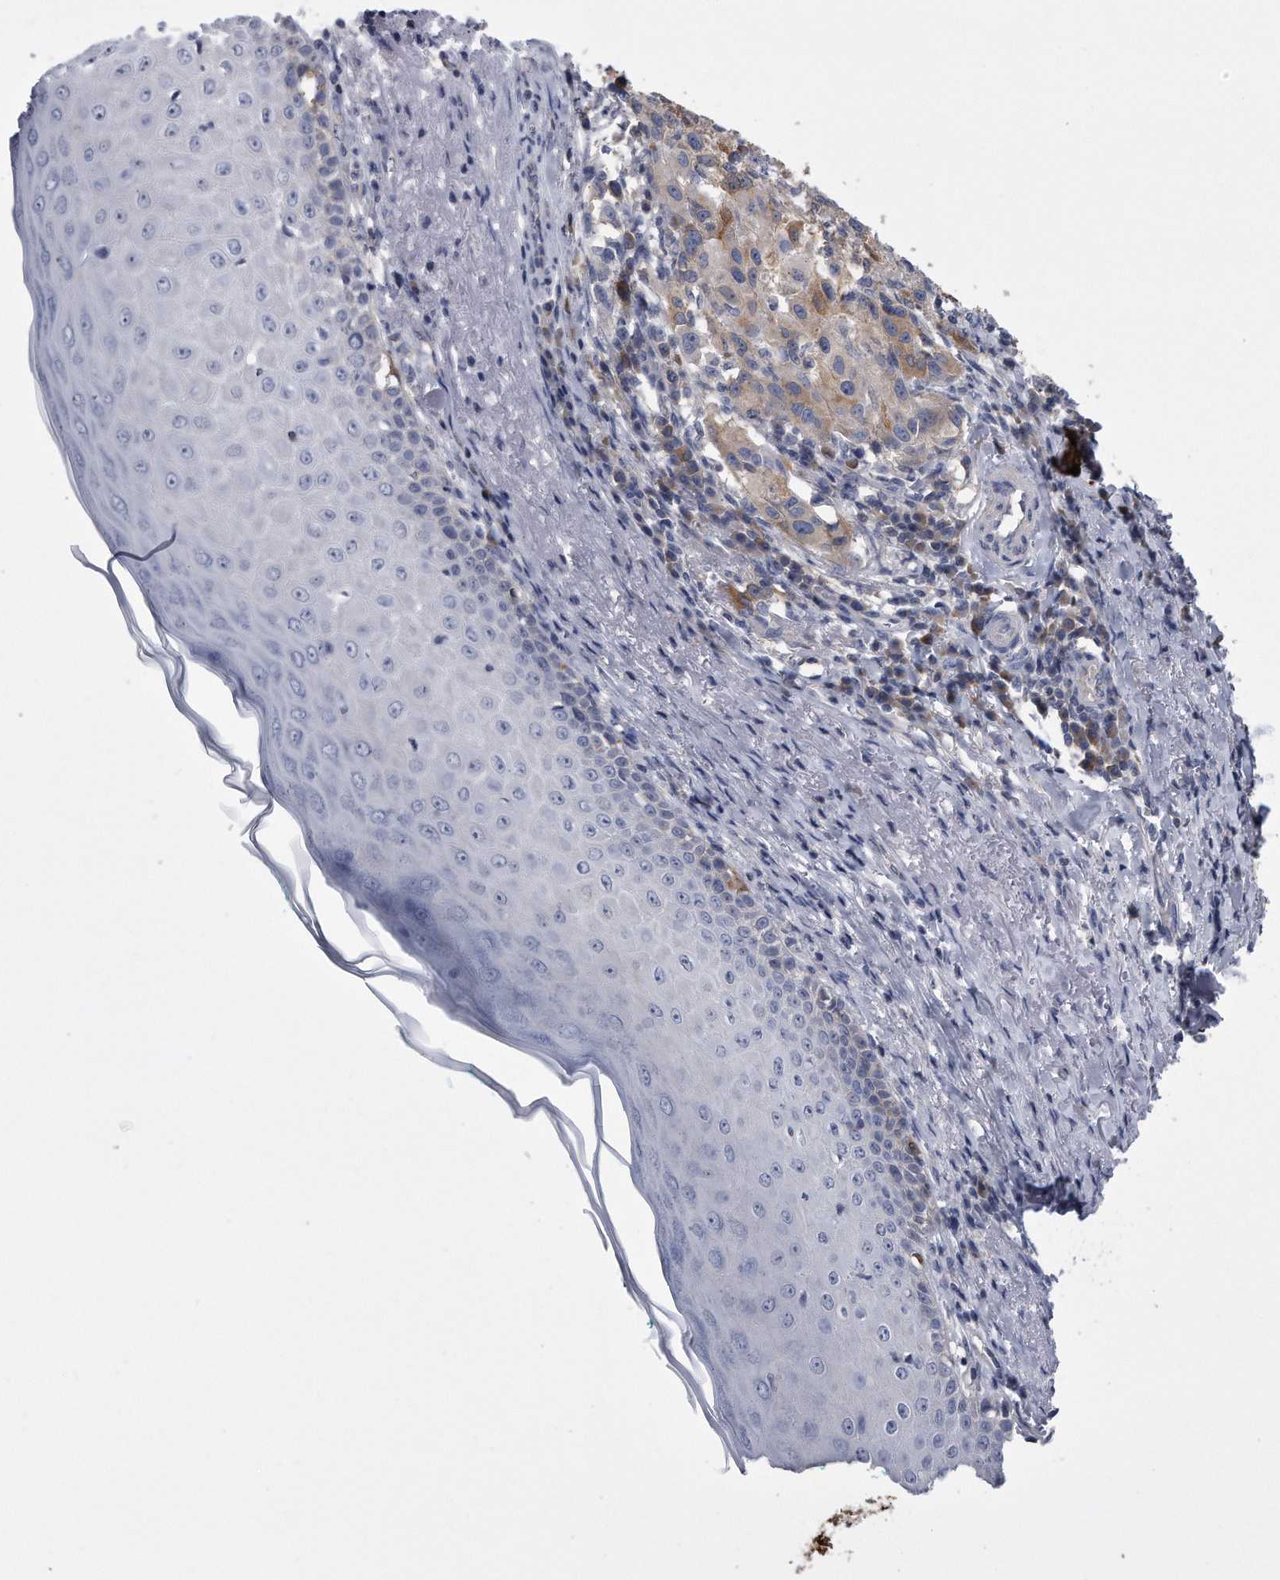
{"staining": {"intensity": "moderate", "quantity": "<25%", "location": "cytoplasmic/membranous"}, "tissue": "melanoma", "cell_type": "Tumor cells", "image_type": "cancer", "snomed": [{"axis": "morphology", "description": "Necrosis, NOS"}, {"axis": "morphology", "description": "Malignant melanoma, NOS"}, {"axis": "topography", "description": "Skin"}], "caption": "Immunohistochemistry image of melanoma stained for a protein (brown), which shows low levels of moderate cytoplasmic/membranous staining in approximately <25% of tumor cells.", "gene": "PYGB", "patient": {"sex": "female", "age": 87}}